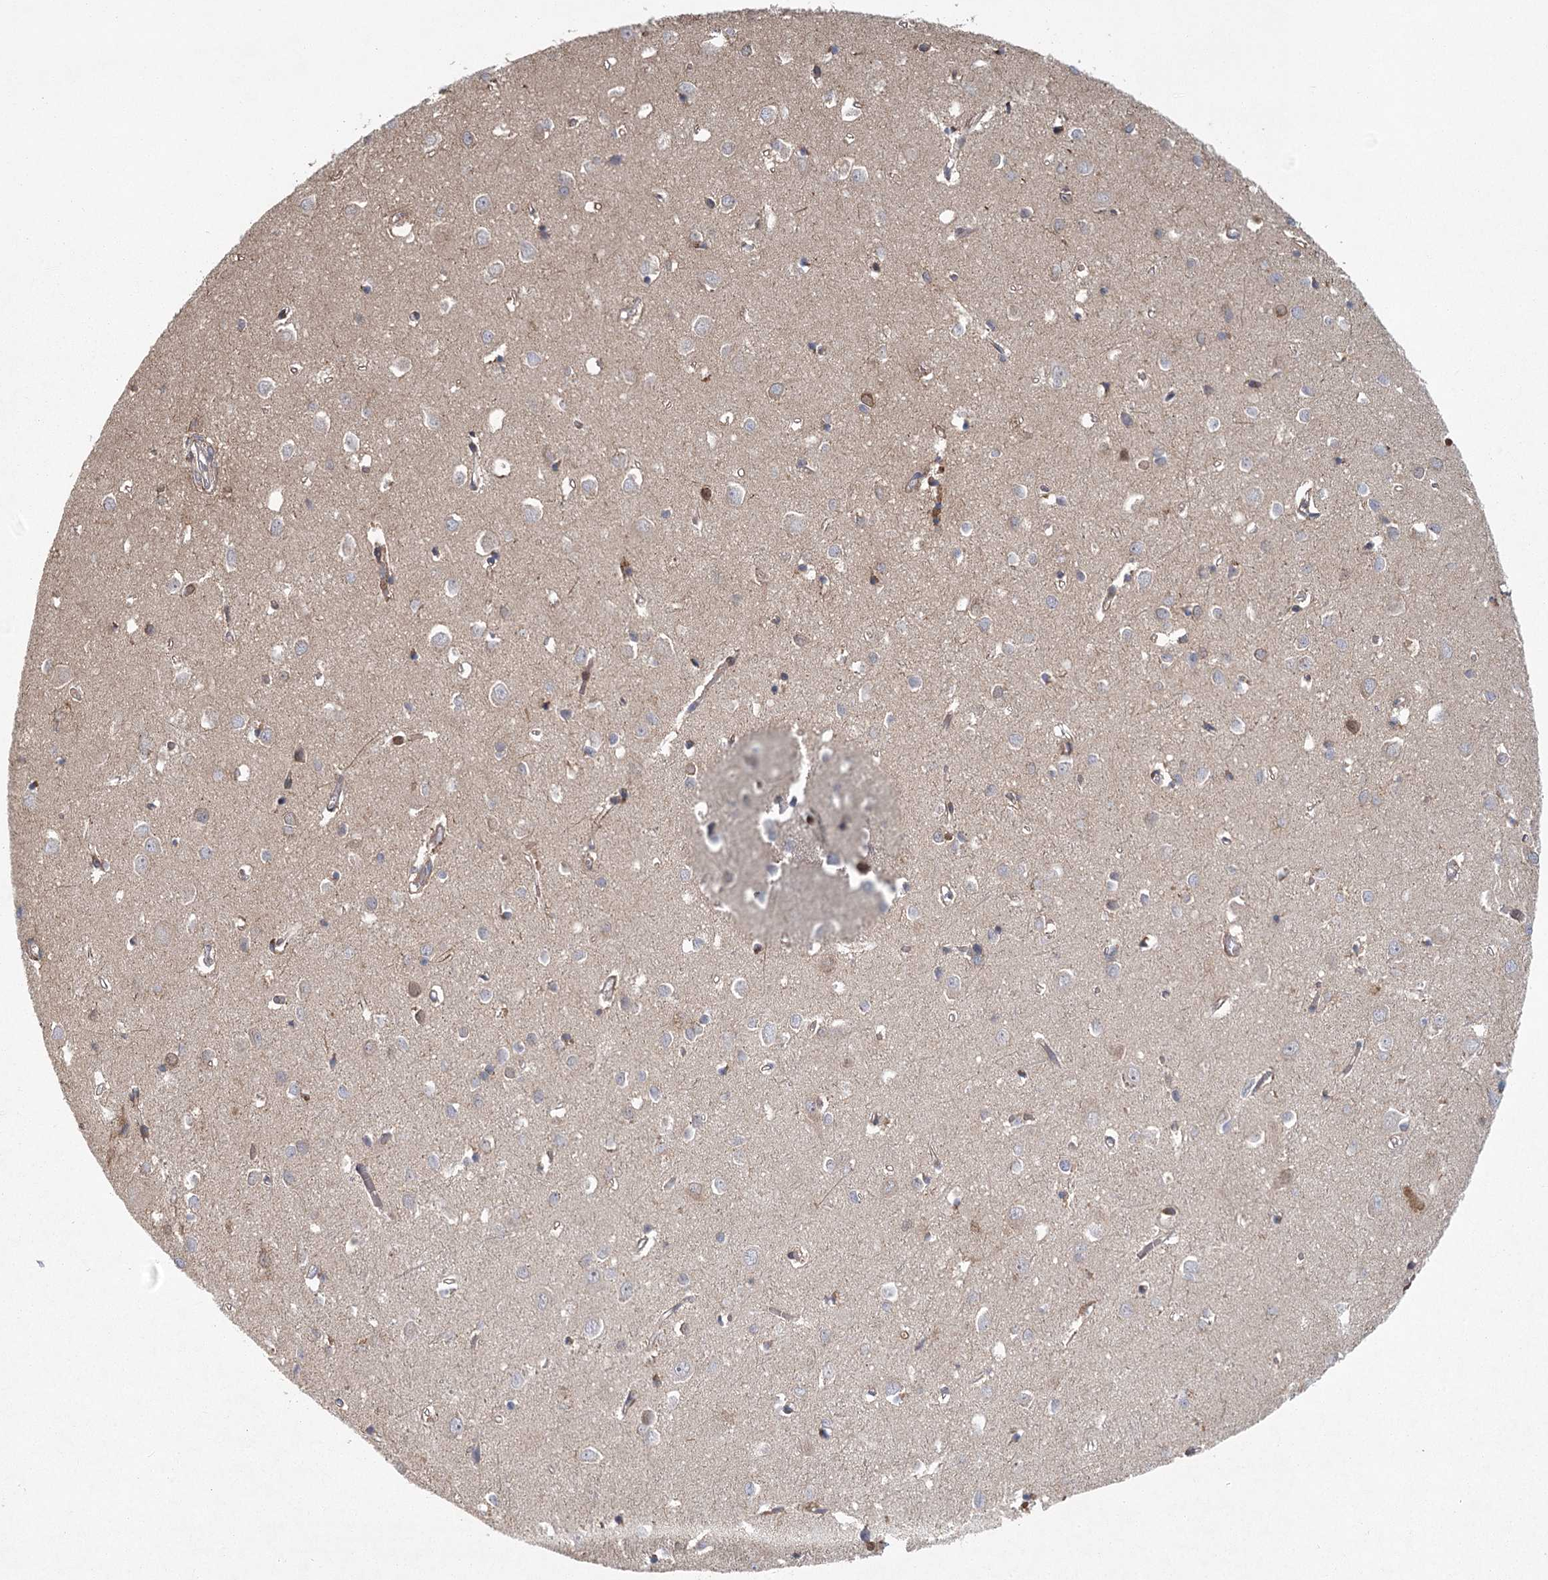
{"staining": {"intensity": "weak", "quantity": "25%-75%", "location": "cytoplasmic/membranous"}, "tissue": "cerebral cortex", "cell_type": "Endothelial cells", "image_type": "normal", "snomed": [{"axis": "morphology", "description": "Normal tissue, NOS"}, {"axis": "topography", "description": "Cerebral cortex"}], "caption": "This photomicrograph reveals immunohistochemistry staining of benign cerebral cortex, with low weak cytoplasmic/membranous expression in approximately 25%-75% of endothelial cells.", "gene": "PLEKHA7", "patient": {"sex": "female", "age": 64}}